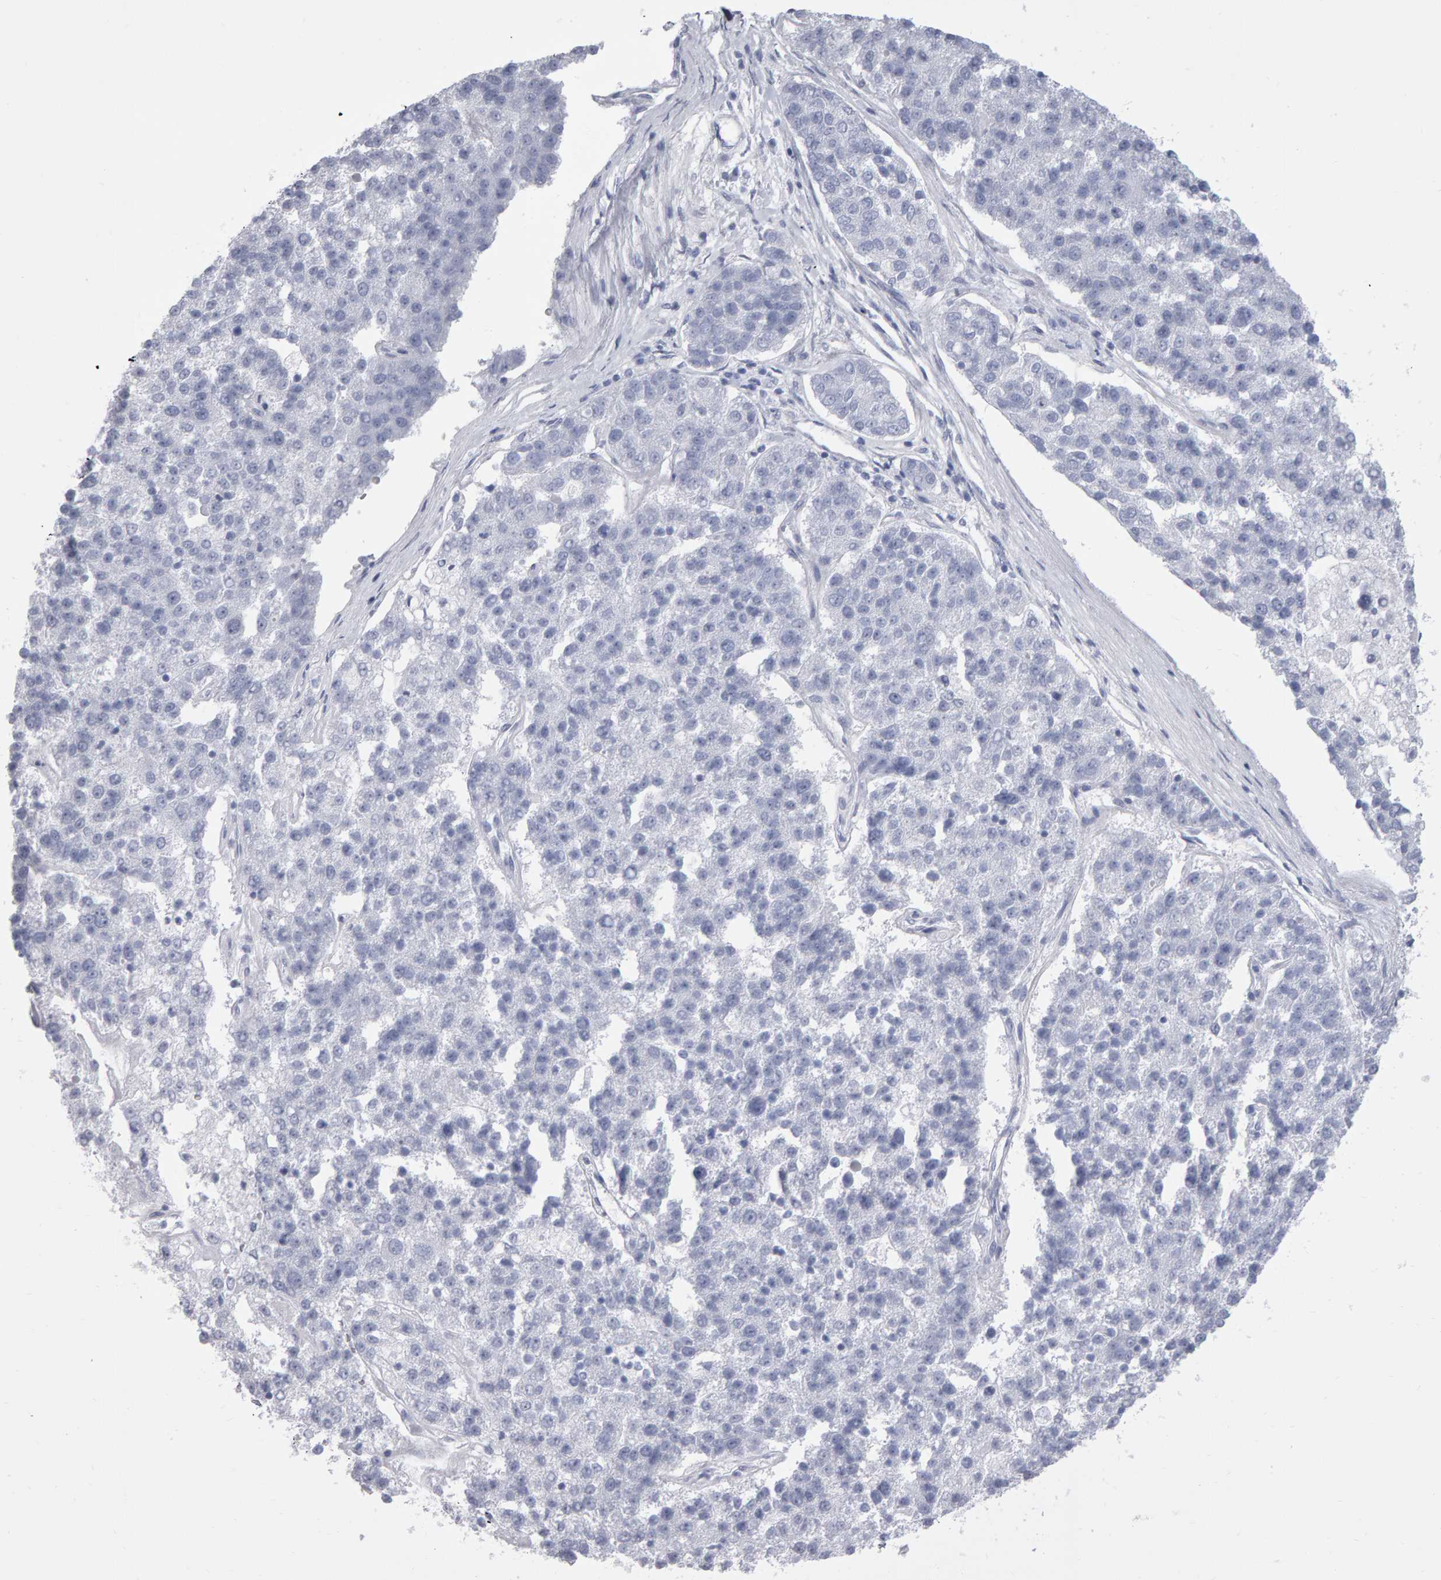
{"staining": {"intensity": "negative", "quantity": "none", "location": "none"}, "tissue": "pancreatic cancer", "cell_type": "Tumor cells", "image_type": "cancer", "snomed": [{"axis": "morphology", "description": "Adenocarcinoma, NOS"}, {"axis": "topography", "description": "Pancreas"}], "caption": "Human pancreatic cancer stained for a protein using immunohistochemistry reveals no positivity in tumor cells.", "gene": "NCDN", "patient": {"sex": "female", "age": 61}}